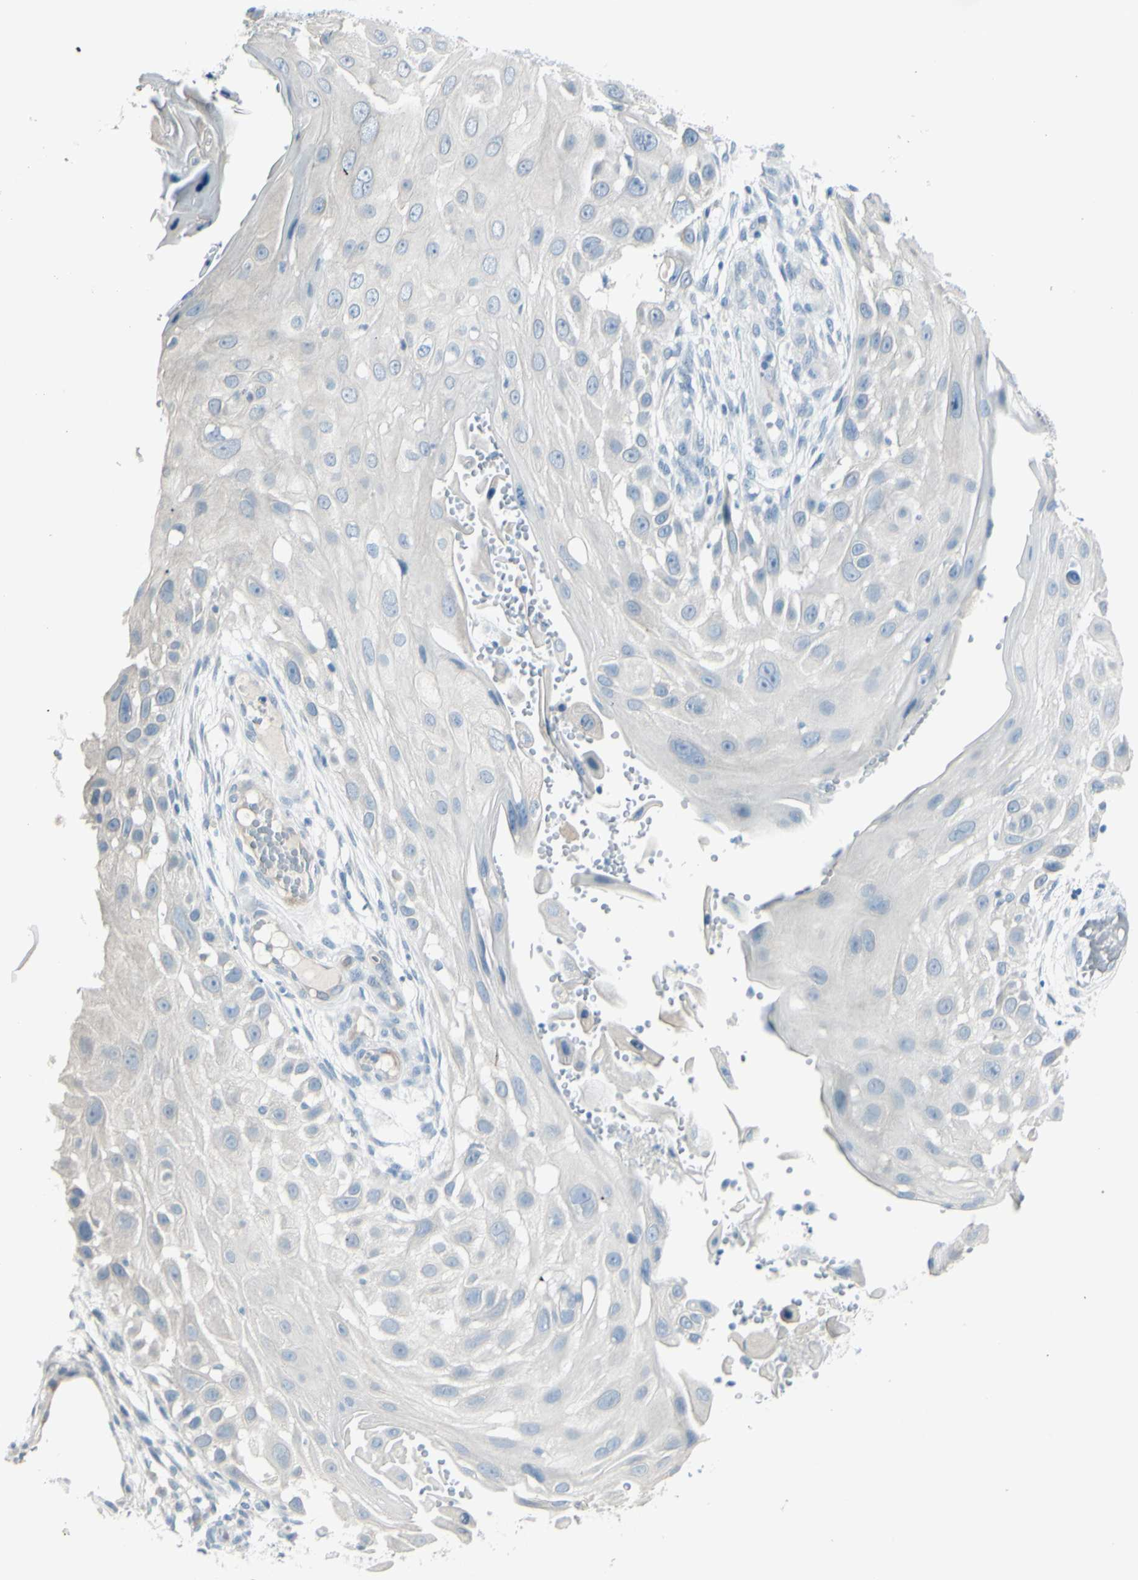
{"staining": {"intensity": "negative", "quantity": "none", "location": "none"}, "tissue": "skin cancer", "cell_type": "Tumor cells", "image_type": "cancer", "snomed": [{"axis": "morphology", "description": "Squamous cell carcinoma, NOS"}, {"axis": "topography", "description": "Skin"}], "caption": "IHC image of neoplastic tissue: skin cancer (squamous cell carcinoma) stained with DAB (3,3'-diaminobenzidine) exhibits no significant protein expression in tumor cells.", "gene": "GPR34", "patient": {"sex": "female", "age": 44}}